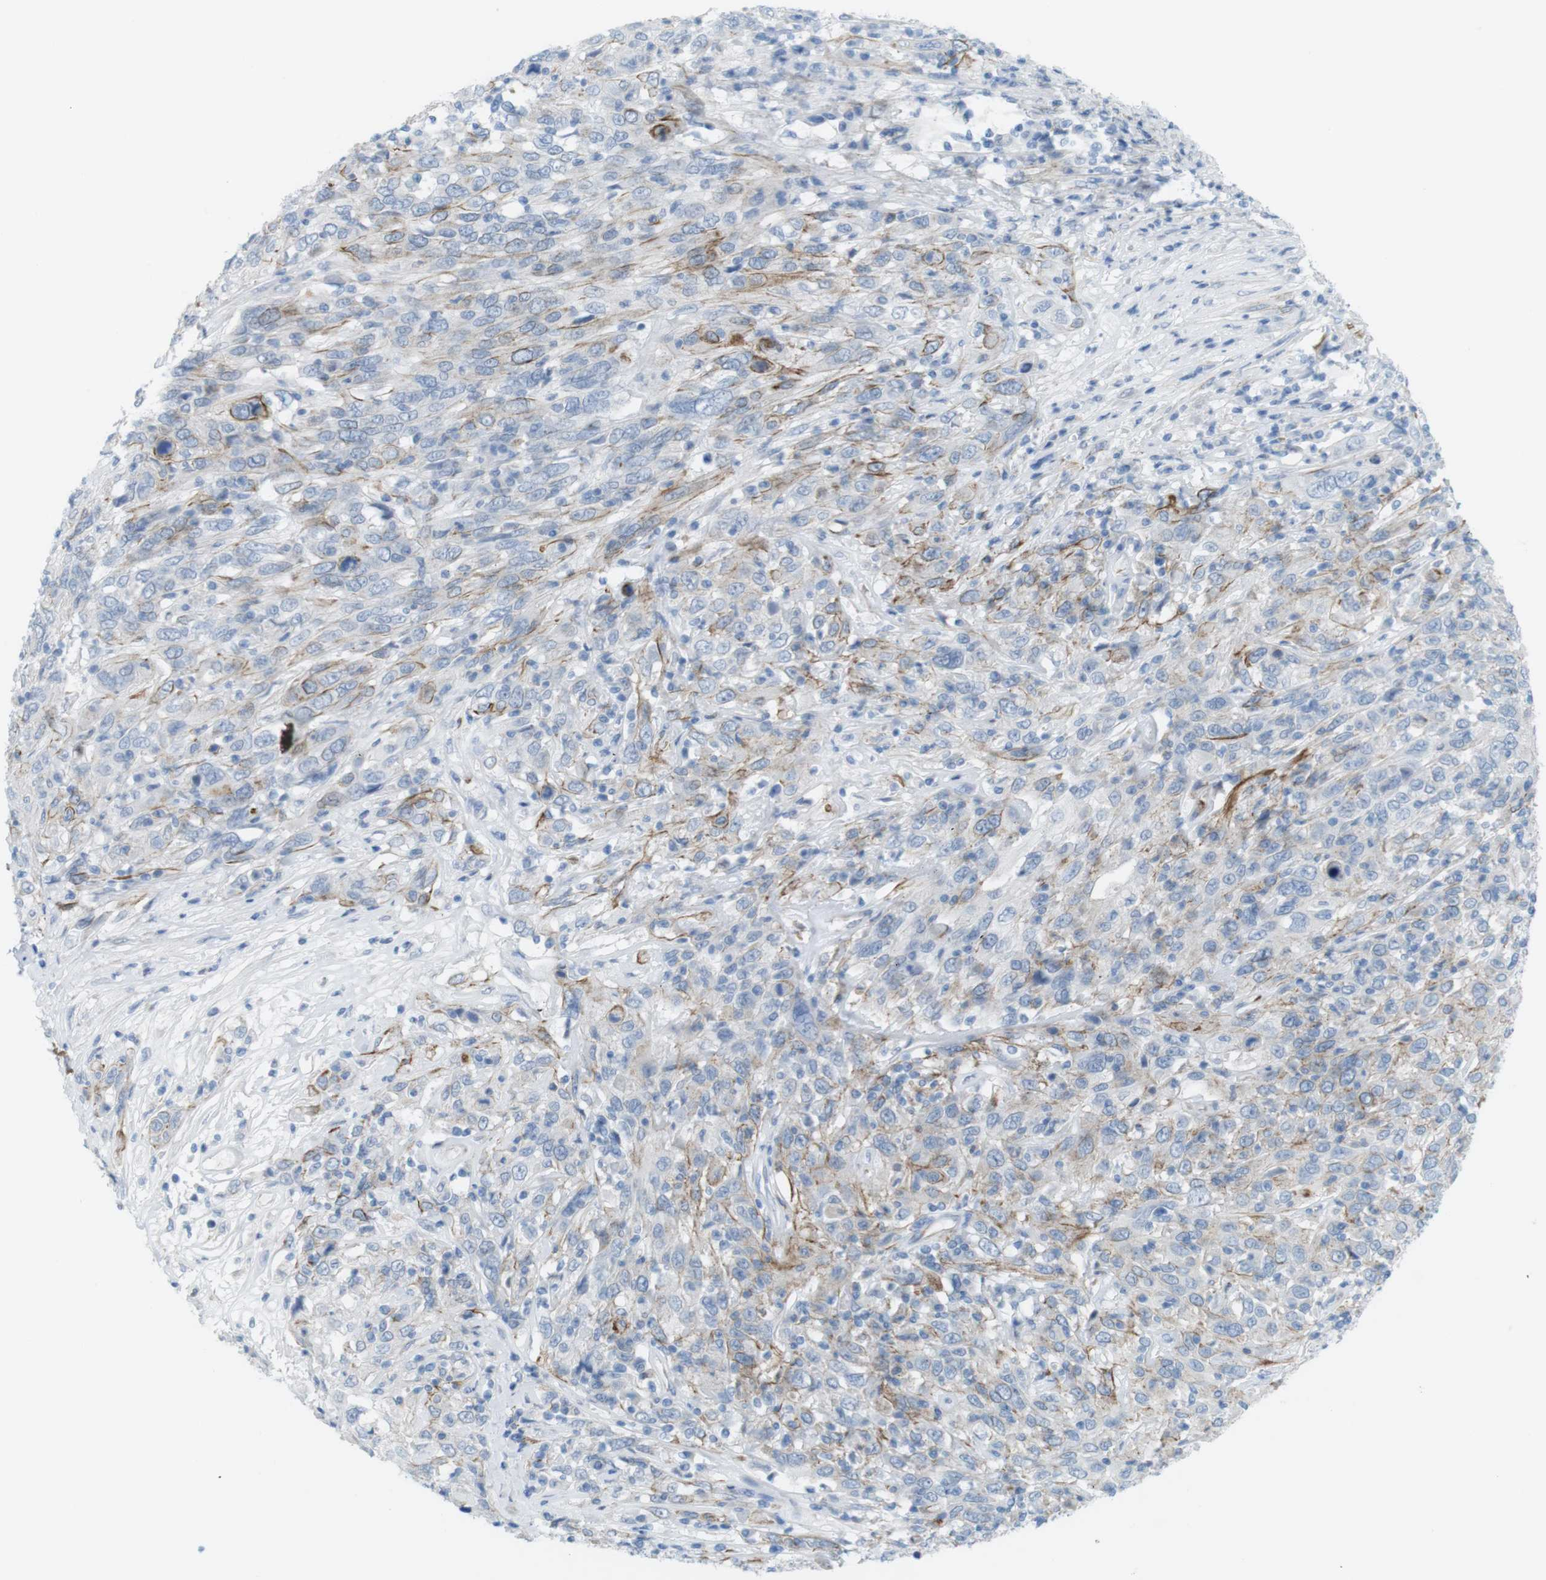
{"staining": {"intensity": "moderate", "quantity": "<25%", "location": "cytoplasmic/membranous"}, "tissue": "cervical cancer", "cell_type": "Tumor cells", "image_type": "cancer", "snomed": [{"axis": "morphology", "description": "Squamous cell carcinoma, NOS"}, {"axis": "topography", "description": "Cervix"}], "caption": "Immunohistochemical staining of cervical cancer shows low levels of moderate cytoplasmic/membranous staining in approximately <25% of tumor cells.", "gene": "MYH9", "patient": {"sex": "female", "age": 46}}